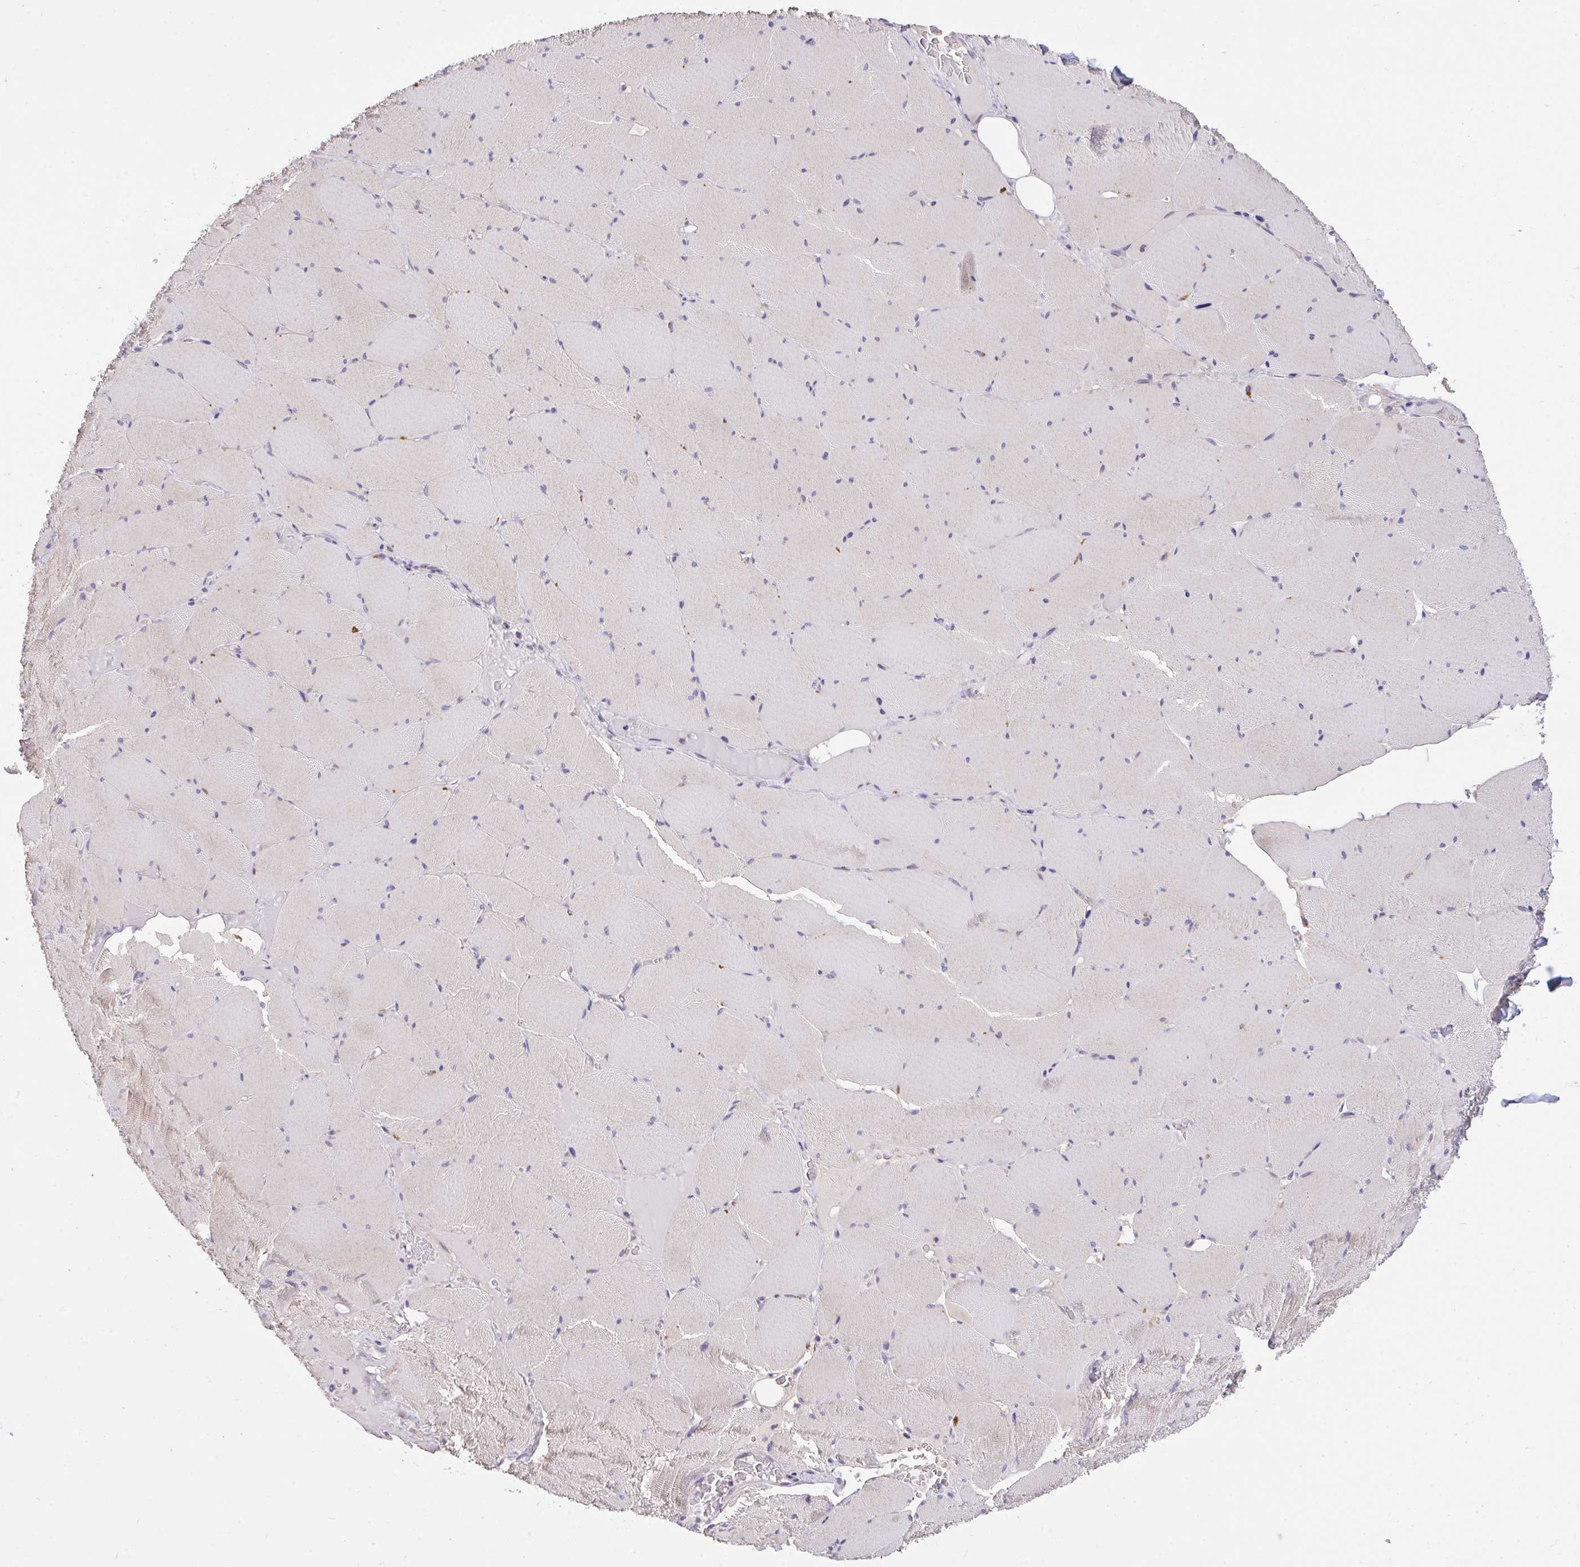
{"staining": {"intensity": "negative", "quantity": "none", "location": "none"}, "tissue": "skeletal muscle", "cell_type": "Myocytes", "image_type": "normal", "snomed": [{"axis": "morphology", "description": "Normal tissue, NOS"}, {"axis": "topography", "description": "Skeletal muscle"}, {"axis": "topography", "description": "Head-Neck"}], "caption": "Skeletal muscle stained for a protein using immunohistochemistry (IHC) shows no positivity myocytes.", "gene": "C19orf54", "patient": {"sex": "male", "age": 66}}